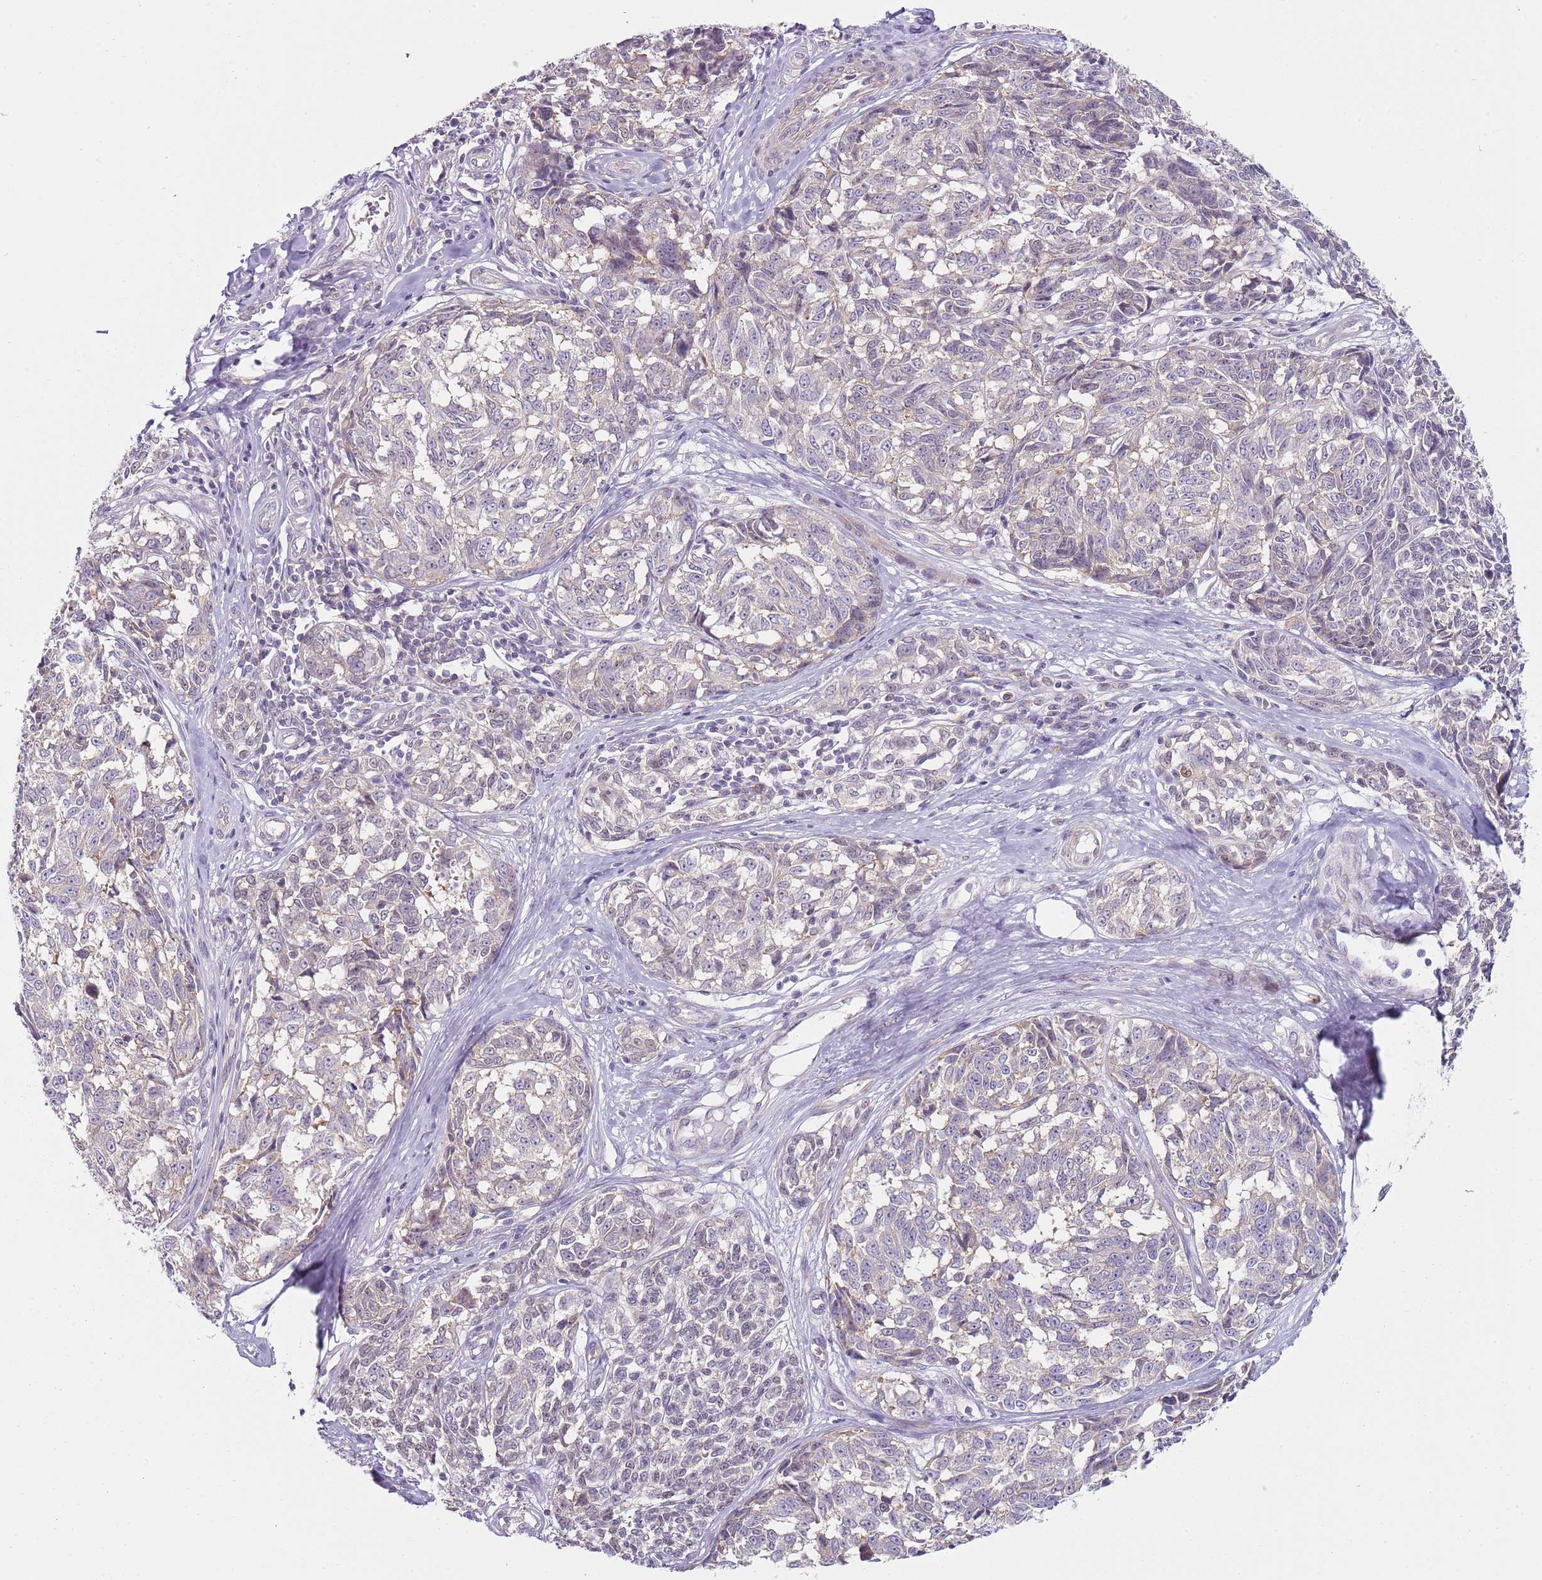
{"staining": {"intensity": "negative", "quantity": "none", "location": "none"}, "tissue": "melanoma", "cell_type": "Tumor cells", "image_type": "cancer", "snomed": [{"axis": "morphology", "description": "Normal tissue, NOS"}, {"axis": "morphology", "description": "Malignant melanoma, NOS"}, {"axis": "topography", "description": "Skin"}], "caption": "Melanoma stained for a protein using IHC shows no positivity tumor cells.", "gene": "SLC26A6", "patient": {"sex": "female", "age": 64}}